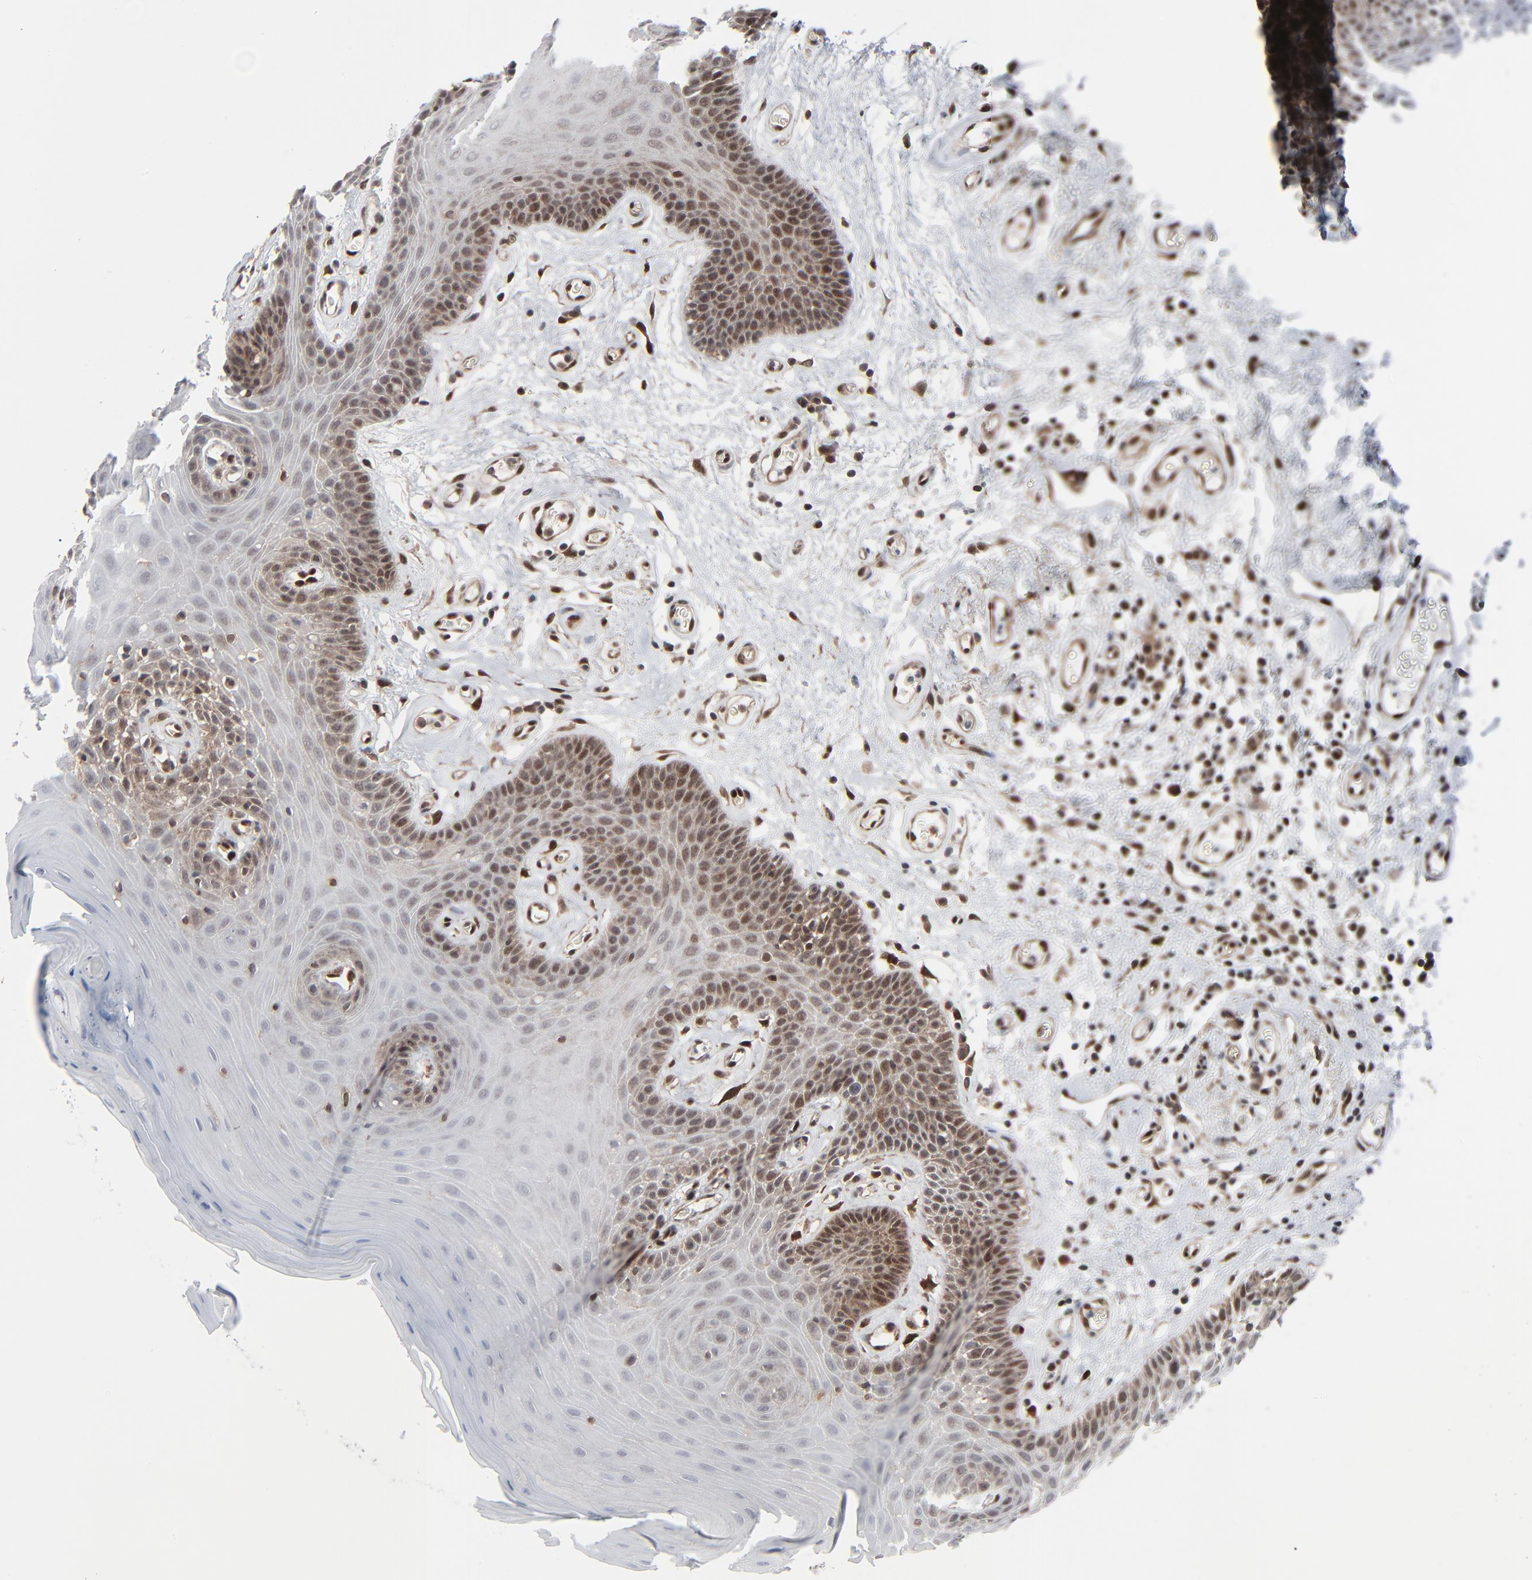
{"staining": {"intensity": "moderate", "quantity": "25%-75%", "location": "cytoplasmic/membranous,nuclear"}, "tissue": "oral mucosa", "cell_type": "Squamous epithelial cells", "image_type": "normal", "snomed": [{"axis": "morphology", "description": "Normal tissue, NOS"}, {"axis": "morphology", "description": "Squamous cell carcinoma, NOS"}, {"axis": "topography", "description": "Skeletal muscle"}, {"axis": "topography", "description": "Oral tissue"}, {"axis": "topography", "description": "Head-Neck"}], "caption": "DAB immunohistochemical staining of benign human oral mucosa shows moderate cytoplasmic/membranous,nuclear protein expression in approximately 25%-75% of squamous epithelial cells.", "gene": "AKT1", "patient": {"sex": "male", "age": 71}}